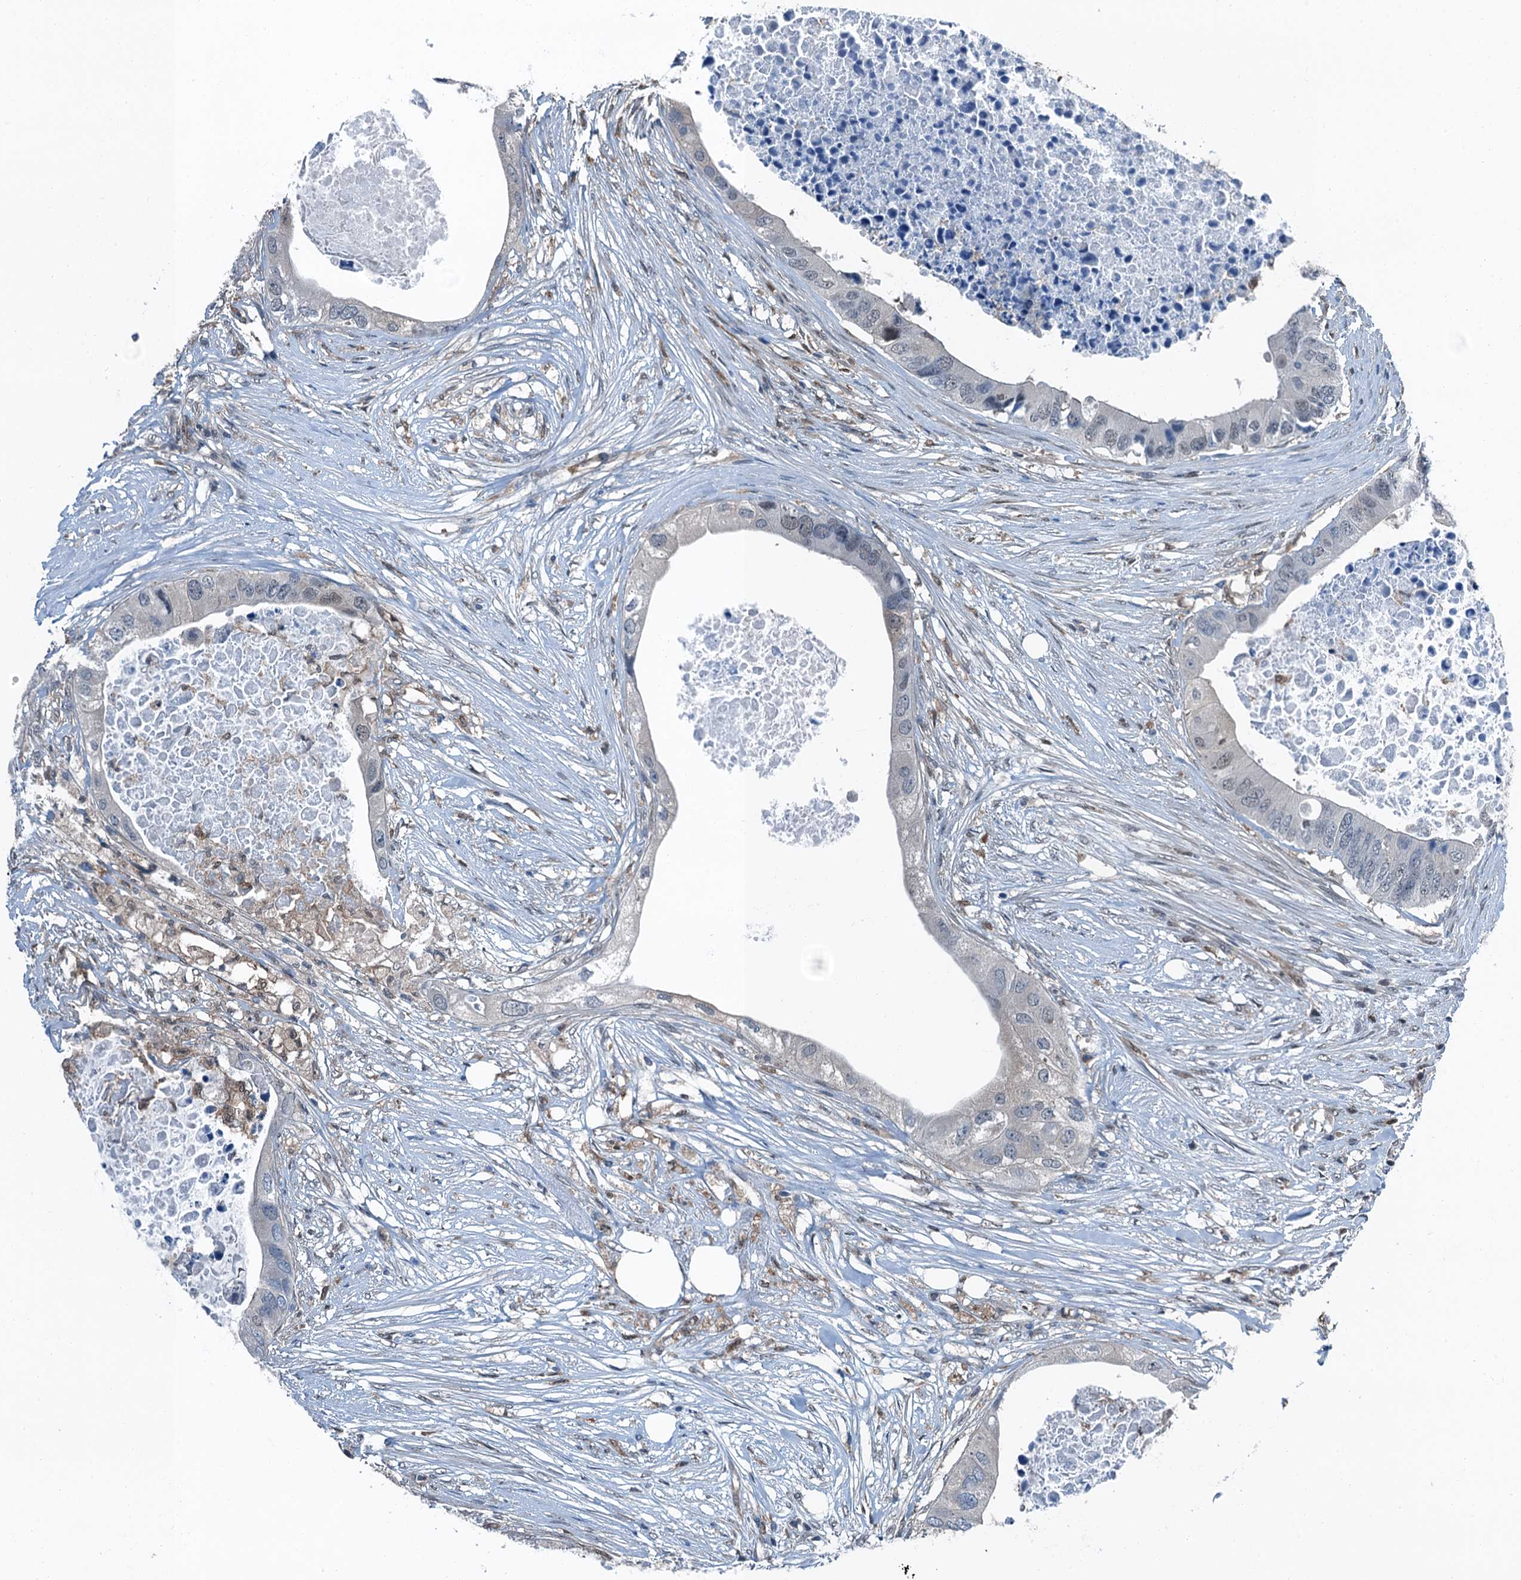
{"staining": {"intensity": "negative", "quantity": "none", "location": "none"}, "tissue": "colorectal cancer", "cell_type": "Tumor cells", "image_type": "cancer", "snomed": [{"axis": "morphology", "description": "Adenocarcinoma, NOS"}, {"axis": "topography", "description": "Colon"}], "caption": "There is no significant expression in tumor cells of colorectal cancer (adenocarcinoma).", "gene": "RNH1", "patient": {"sex": "male", "age": 71}}